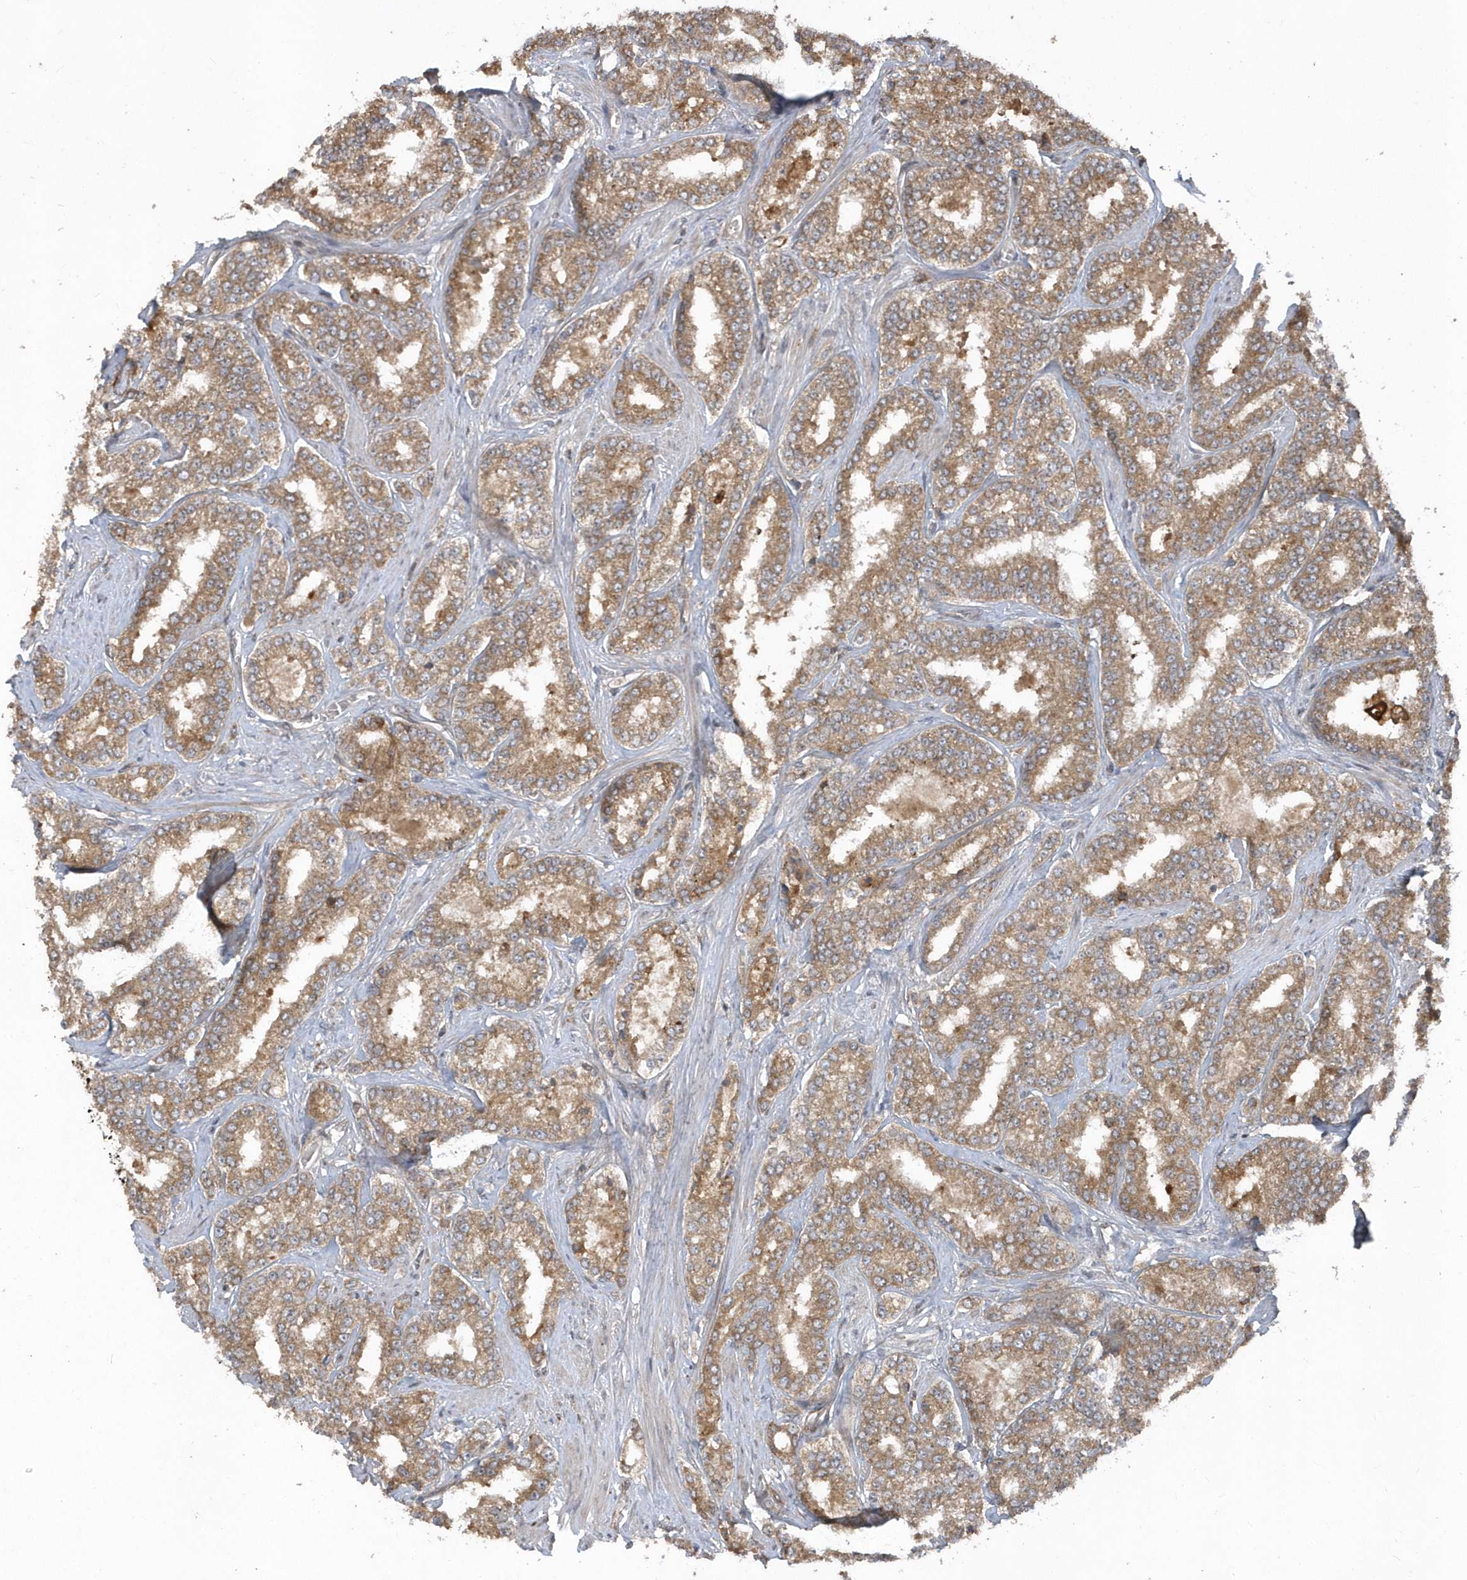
{"staining": {"intensity": "moderate", "quantity": ">75%", "location": "cytoplasmic/membranous"}, "tissue": "prostate cancer", "cell_type": "Tumor cells", "image_type": "cancer", "snomed": [{"axis": "morphology", "description": "Normal tissue, NOS"}, {"axis": "morphology", "description": "Adenocarcinoma, High grade"}, {"axis": "topography", "description": "Prostate"}], "caption": "A photomicrograph showing moderate cytoplasmic/membranous positivity in approximately >75% of tumor cells in prostate adenocarcinoma (high-grade), as visualized by brown immunohistochemical staining.", "gene": "HERPUD1", "patient": {"sex": "male", "age": 83}}